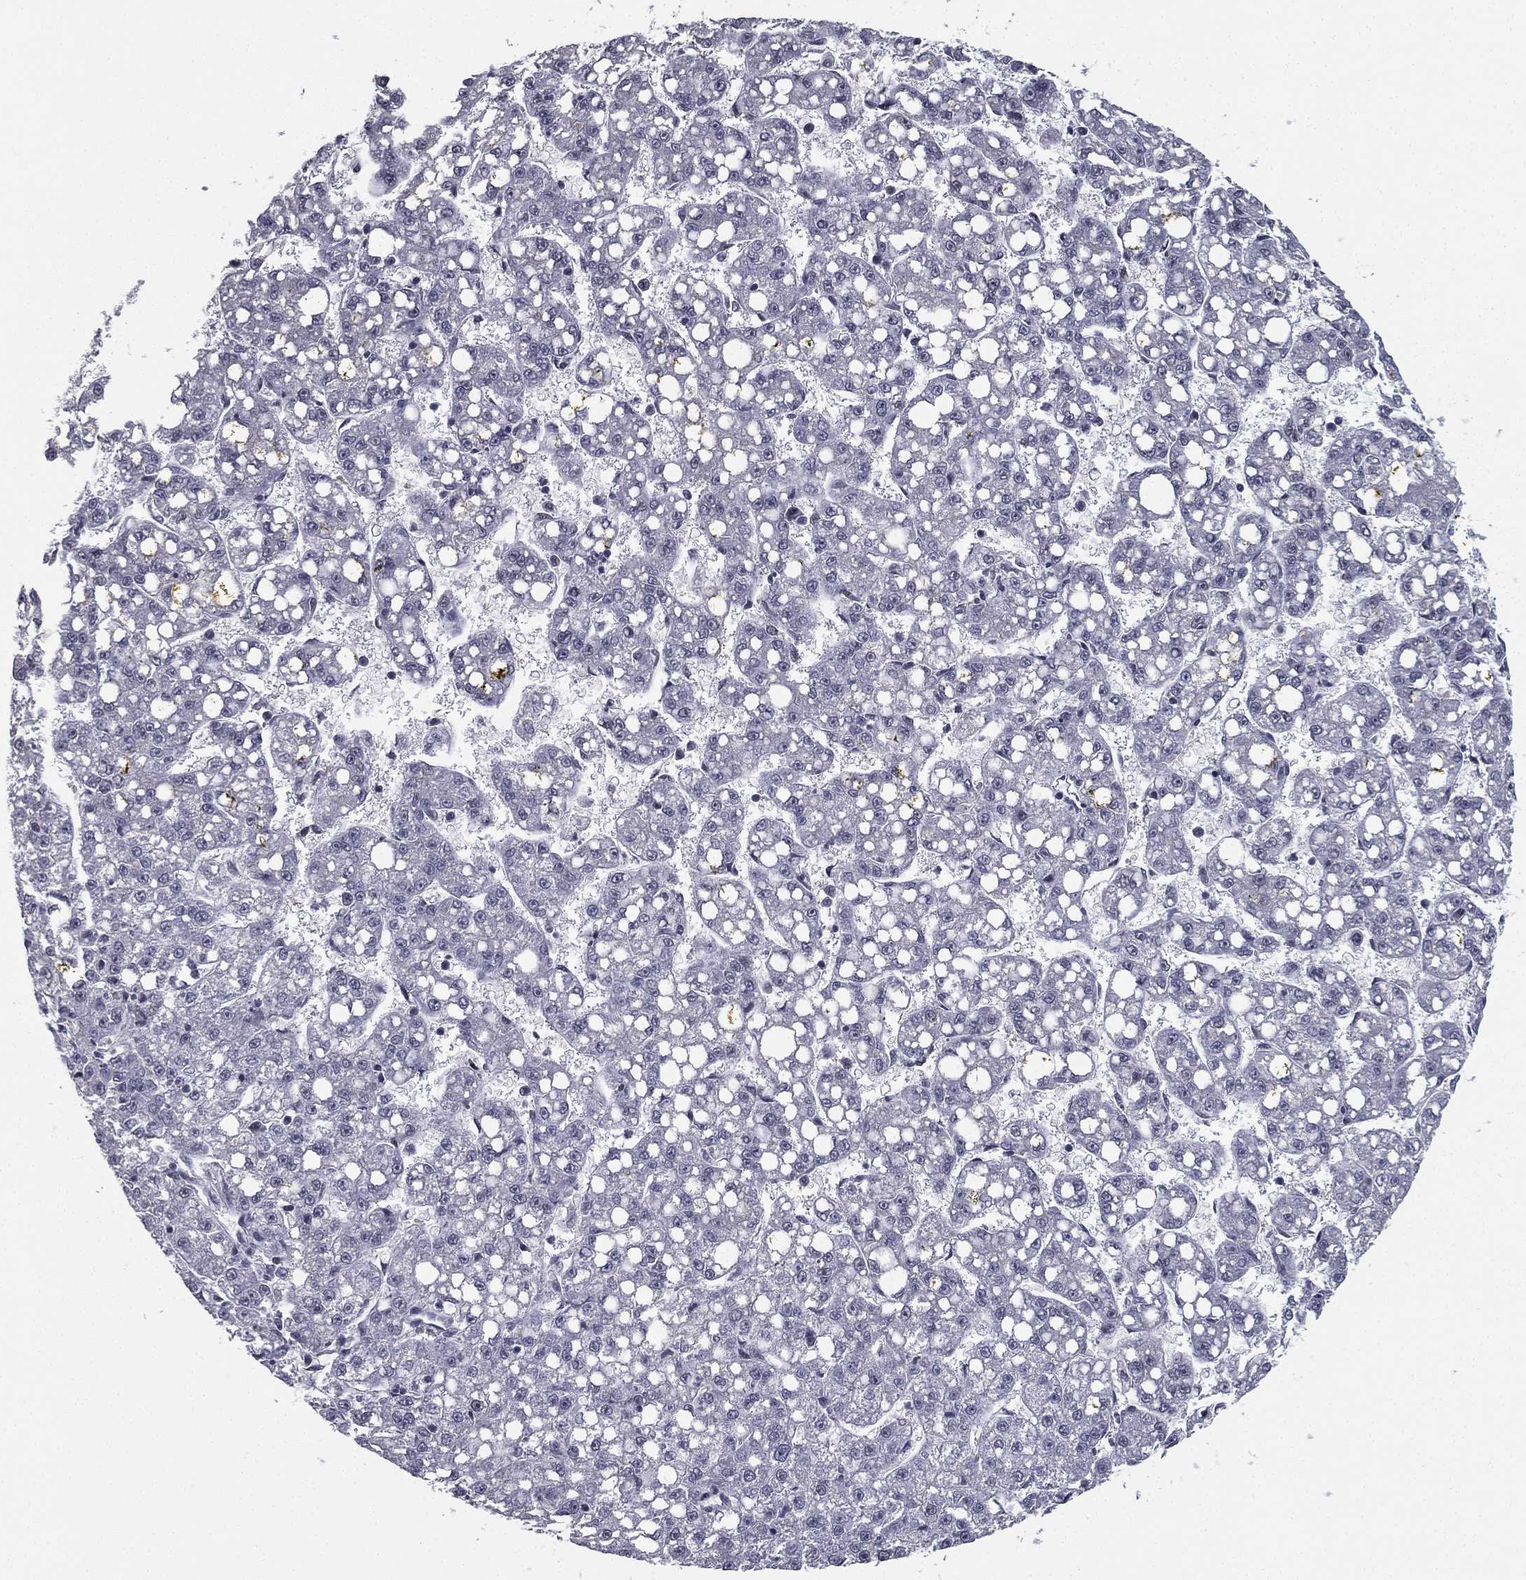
{"staining": {"intensity": "negative", "quantity": "none", "location": "none"}, "tissue": "liver cancer", "cell_type": "Tumor cells", "image_type": "cancer", "snomed": [{"axis": "morphology", "description": "Carcinoma, Hepatocellular, NOS"}, {"axis": "topography", "description": "Liver"}], "caption": "This image is of liver cancer stained with immunohistochemistry (IHC) to label a protein in brown with the nuclei are counter-stained blue. There is no positivity in tumor cells.", "gene": "RARB", "patient": {"sex": "female", "age": 65}}